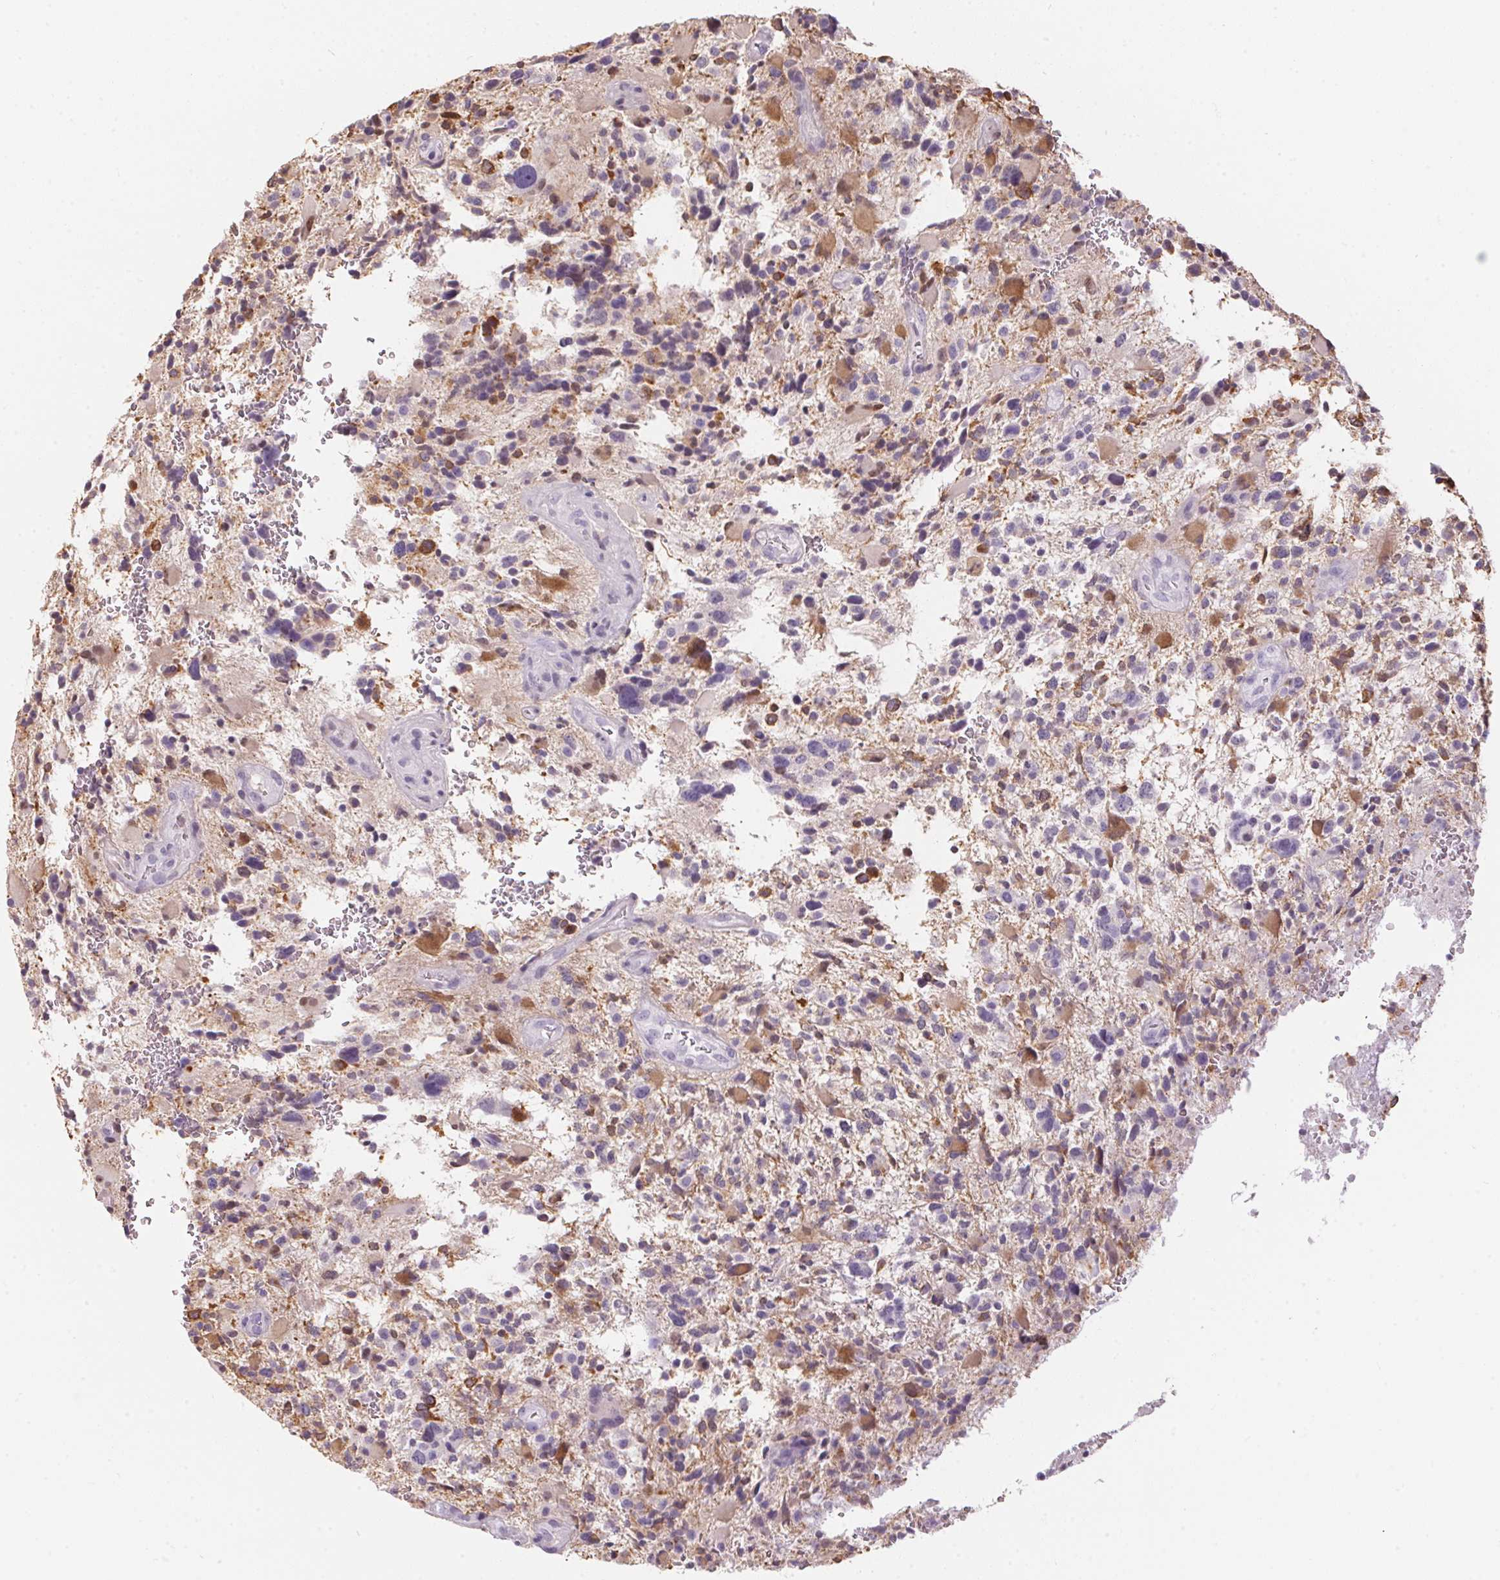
{"staining": {"intensity": "negative", "quantity": "none", "location": "none"}, "tissue": "glioma", "cell_type": "Tumor cells", "image_type": "cancer", "snomed": [{"axis": "morphology", "description": "Glioma, malignant, High grade"}, {"axis": "topography", "description": "Brain"}], "caption": "IHC image of neoplastic tissue: human glioma stained with DAB exhibits no significant protein positivity in tumor cells.", "gene": "CADPS", "patient": {"sex": "female", "age": 71}}